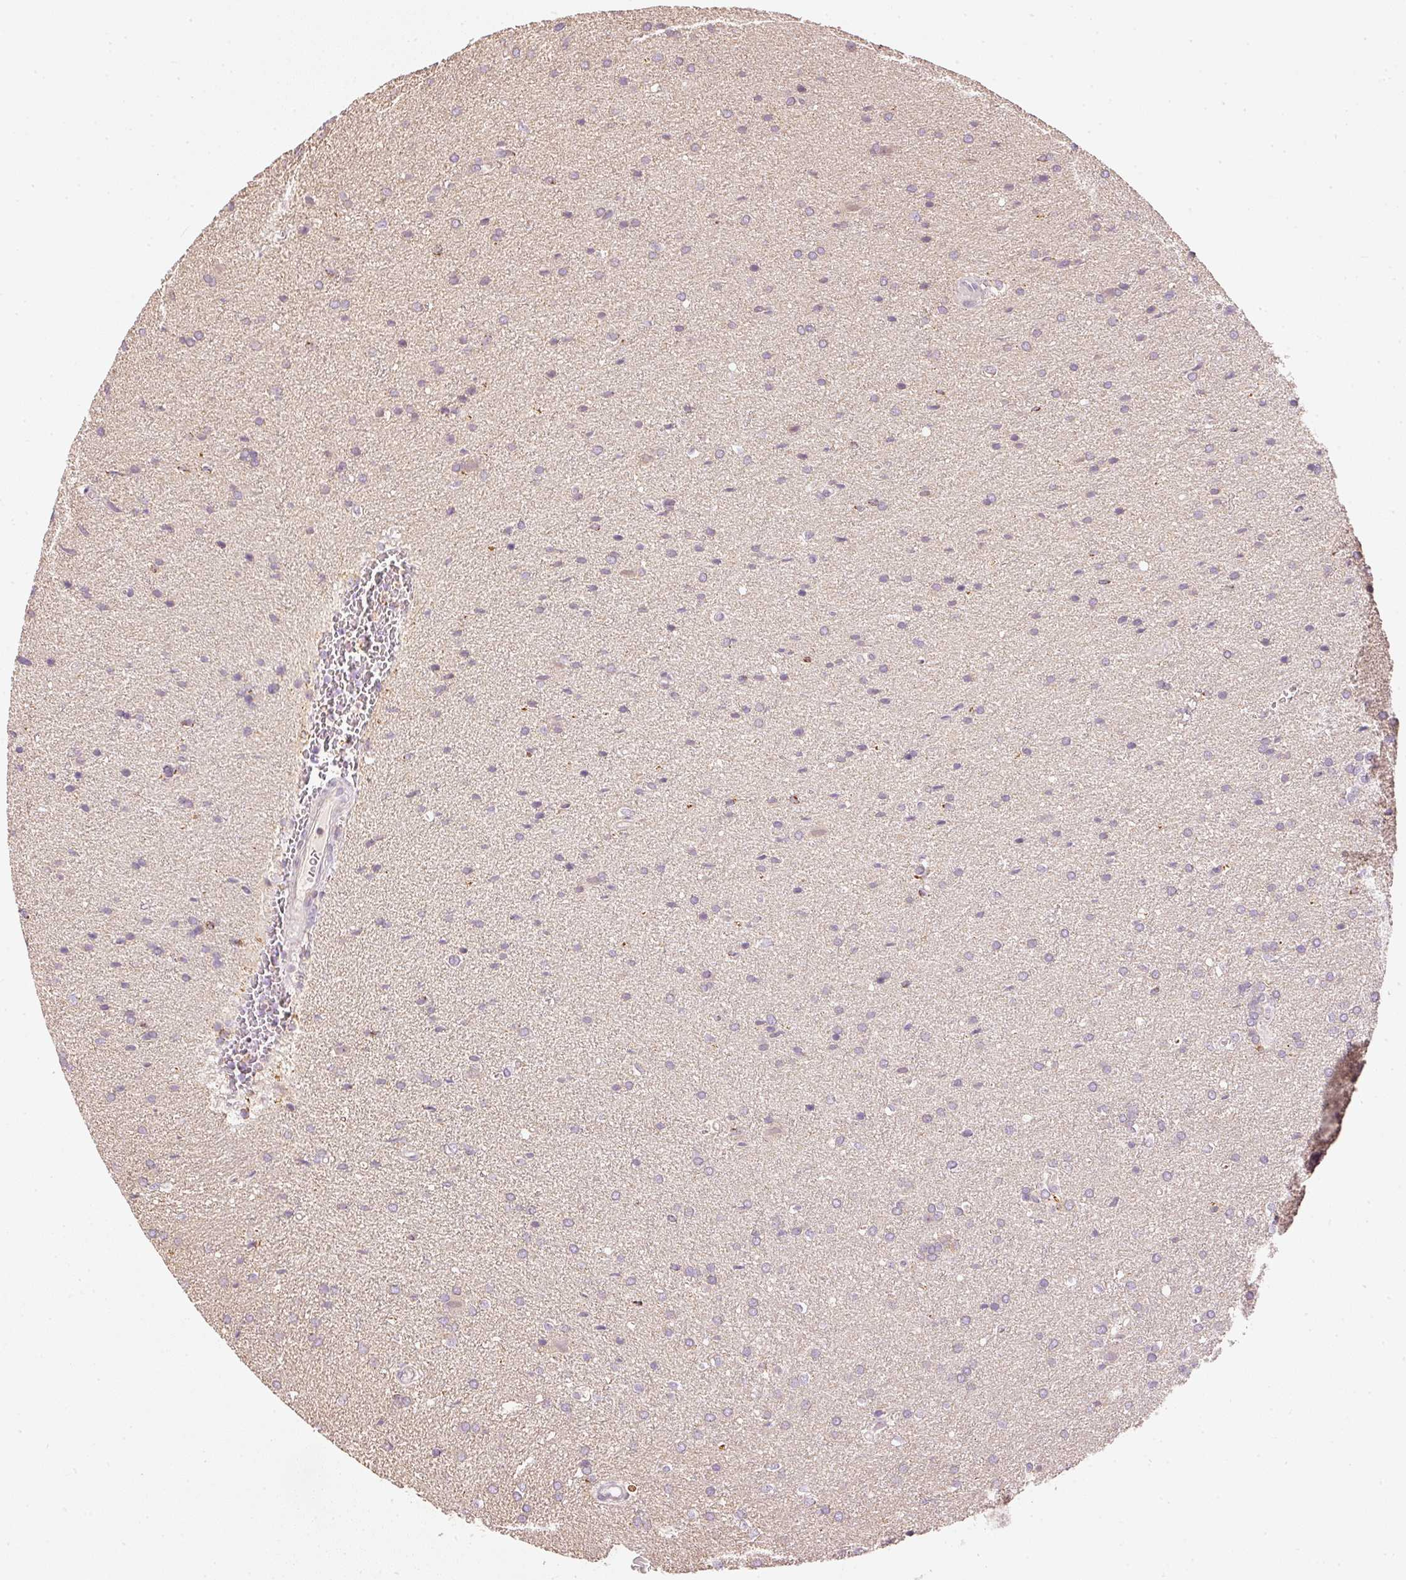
{"staining": {"intensity": "negative", "quantity": "none", "location": "none"}, "tissue": "glioma", "cell_type": "Tumor cells", "image_type": "cancer", "snomed": [{"axis": "morphology", "description": "Glioma, malignant, Low grade"}, {"axis": "topography", "description": "Brain"}], "caption": "High power microscopy image of an immunohistochemistry micrograph of malignant low-grade glioma, revealing no significant staining in tumor cells. Brightfield microscopy of IHC stained with DAB (brown) and hematoxylin (blue), captured at high magnification.", "gene": "MTHFD1L", "patient": {"sex": "female", "age": 34}}